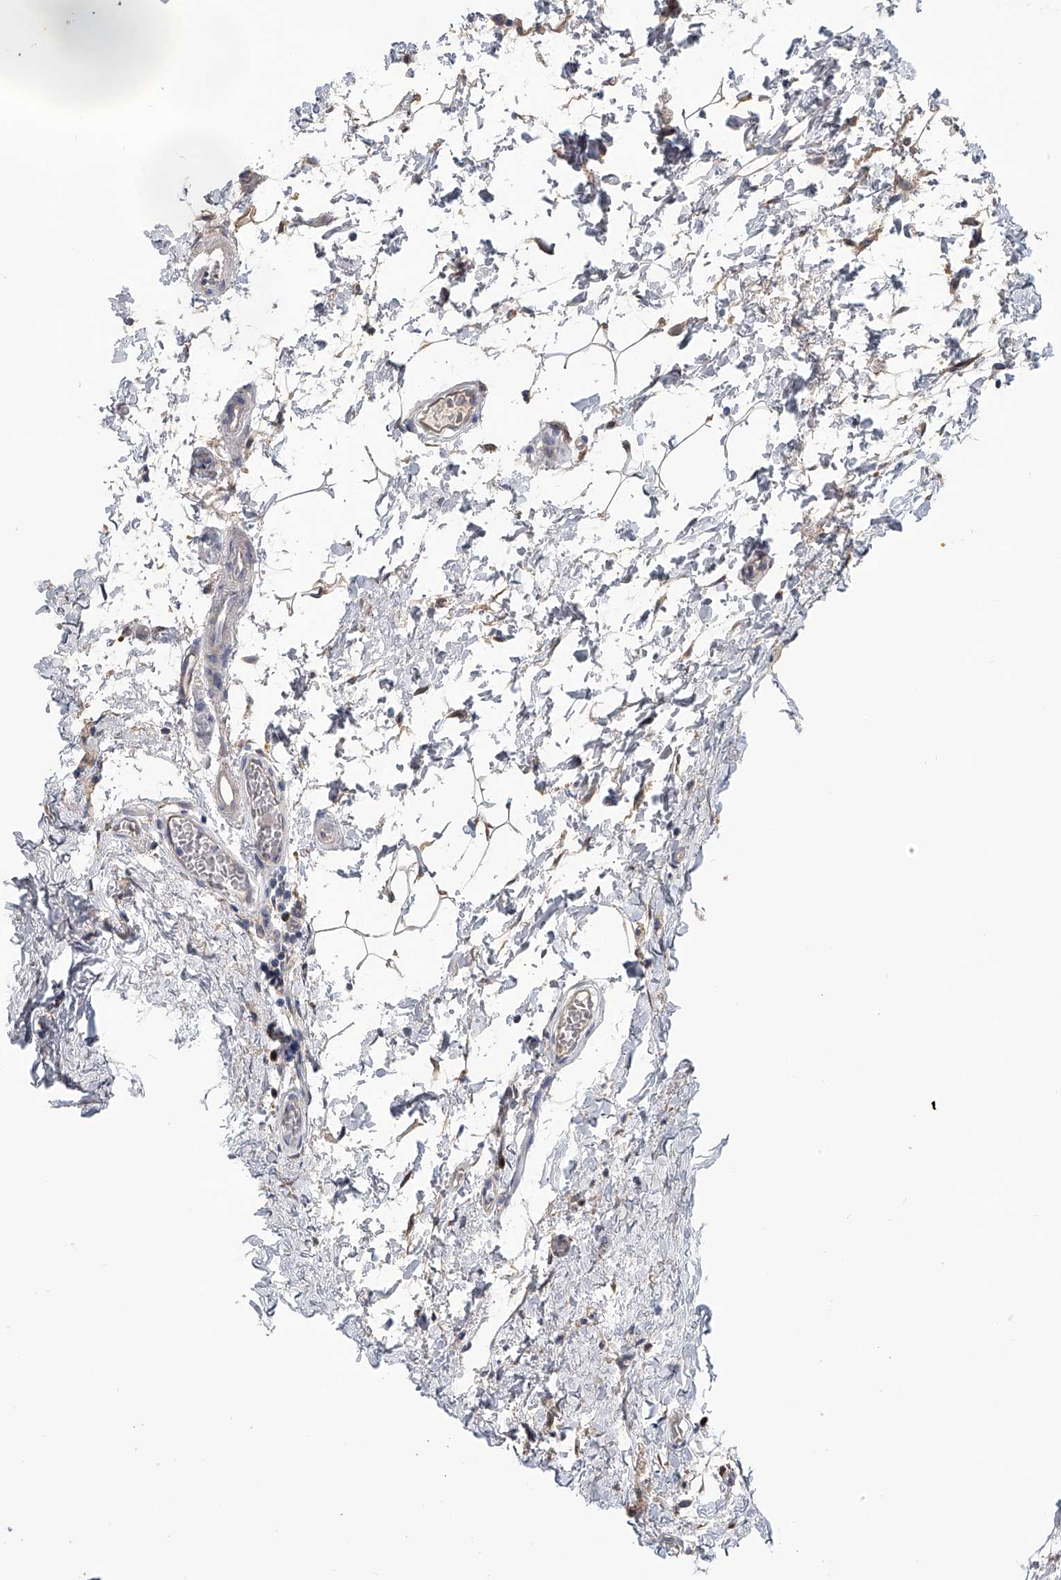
{"staining": {"intensity": "moderate", "quantity": ">75%", "location": "cytoplasmic/membranous"}, "tissue": "breast cancer", "cell_type": "Tumor cells", "image_type": "cancer", "snomed": [{"axis": "morphology", "description": "Duct carcinoma"}, {"axis": "topography", "description": "Breast"}], "caption": "IHC (DAB (3,3'-diaminobenzidine)) staining of human breast infiltrating ductal carcinoma displays moderate cytoplasmic/membranous protein staining in about >75% of tumor cells. IHC stains the protein in brown and the nuclei are stained blue.", "gene": "PGM3", "patient": {"sex": "female", "age": 62}}